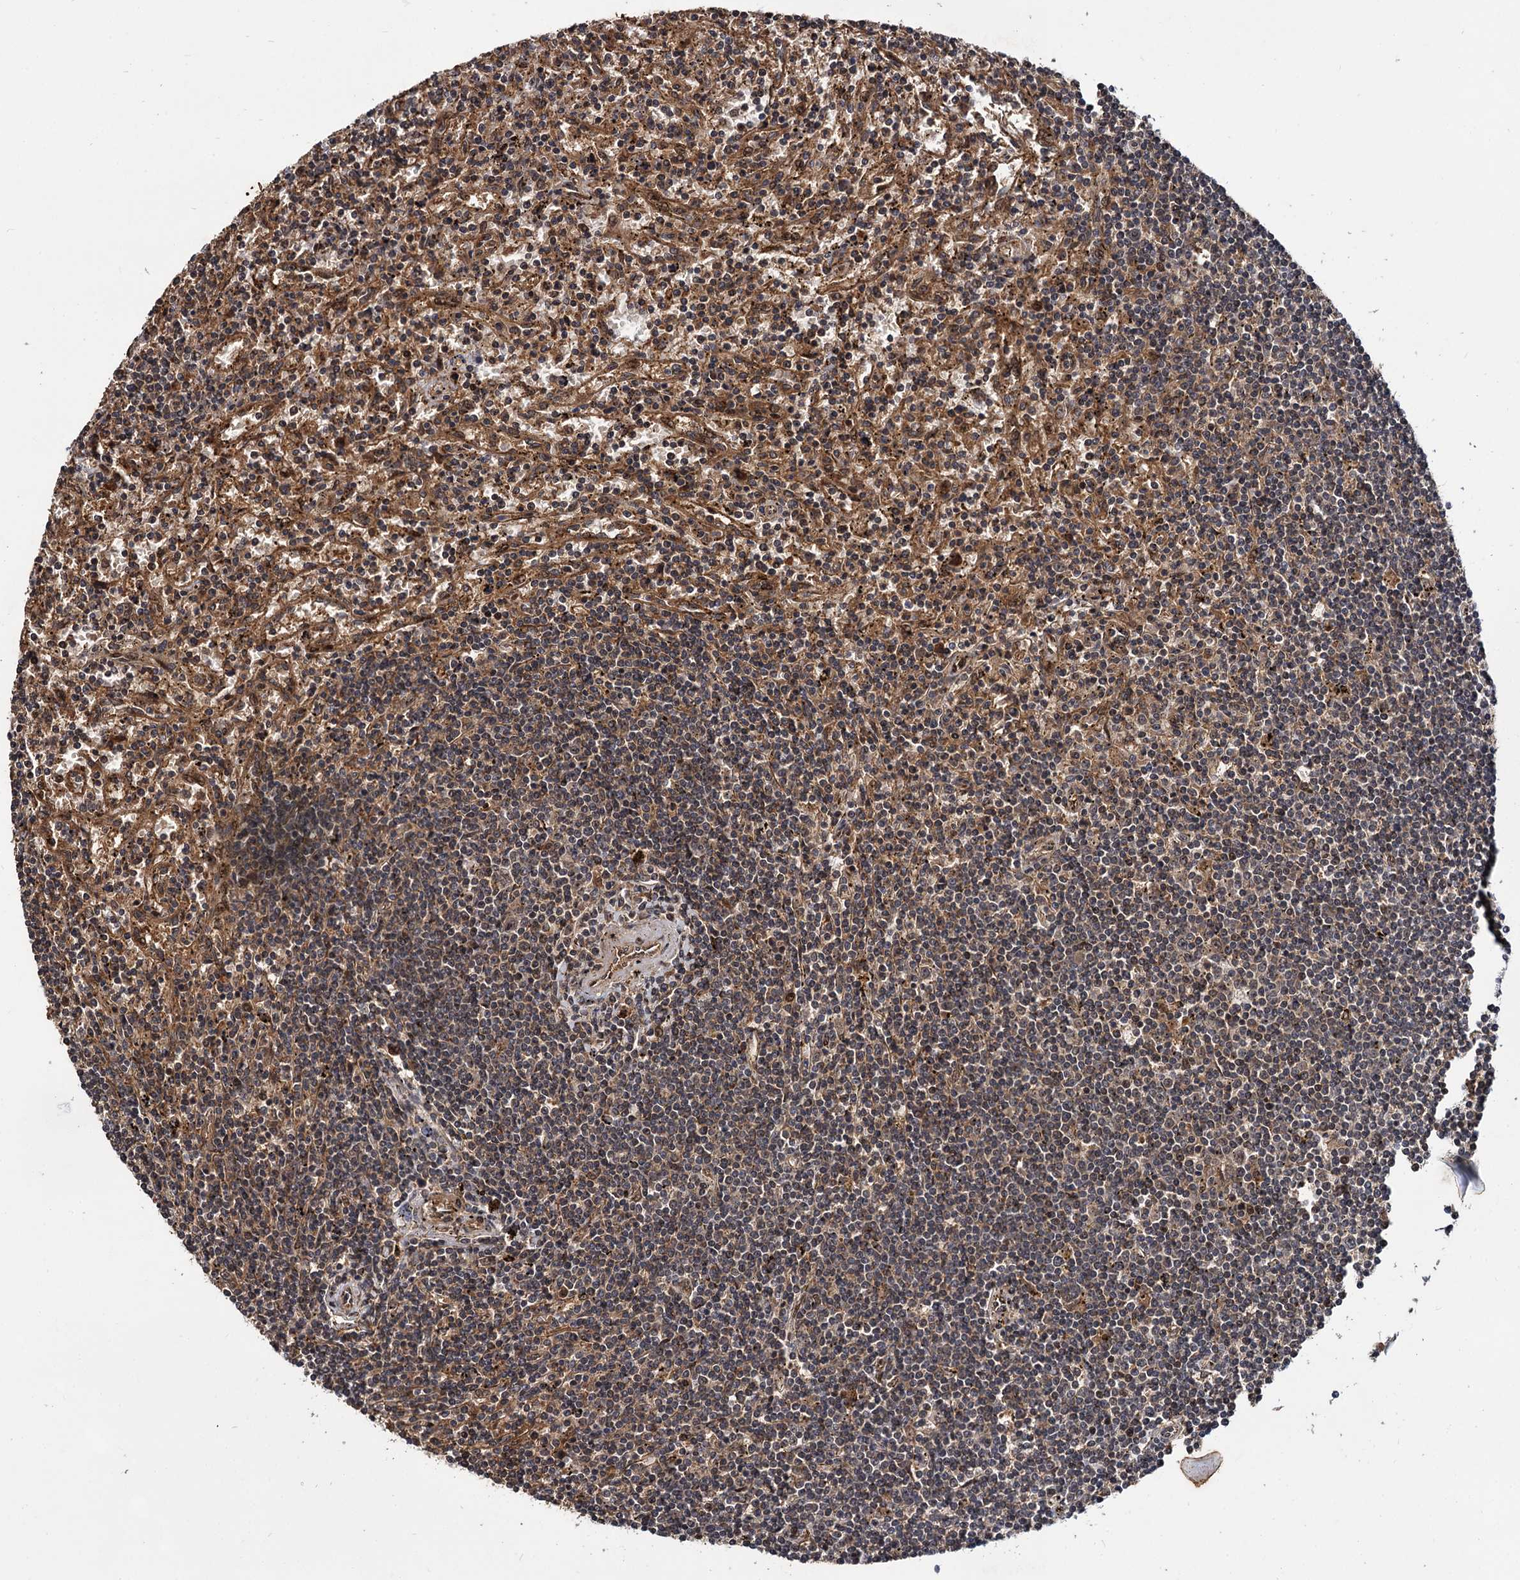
{"staining": {"intensity": "weak", "quantity": "<25%", "location": "cytoplasmic/membranous"}, "tissue": "lymphoma", "cell_type": "Tumor cells", "image_type": "cancer", "snomed": [{"axis": "morphology", "description": "Malignant lymphoma, non-Hodgkin's type, Low grade"}, {"axis": "topography", "description": "Spleen"}], "caption": "This is an IHC micrograph of malignant lymphoma, non-Hodgkin's type (low-grade). There is no staining in tumor cells.", "gene": "CEP192", "patient": {"sex": "male", "age": 76}}